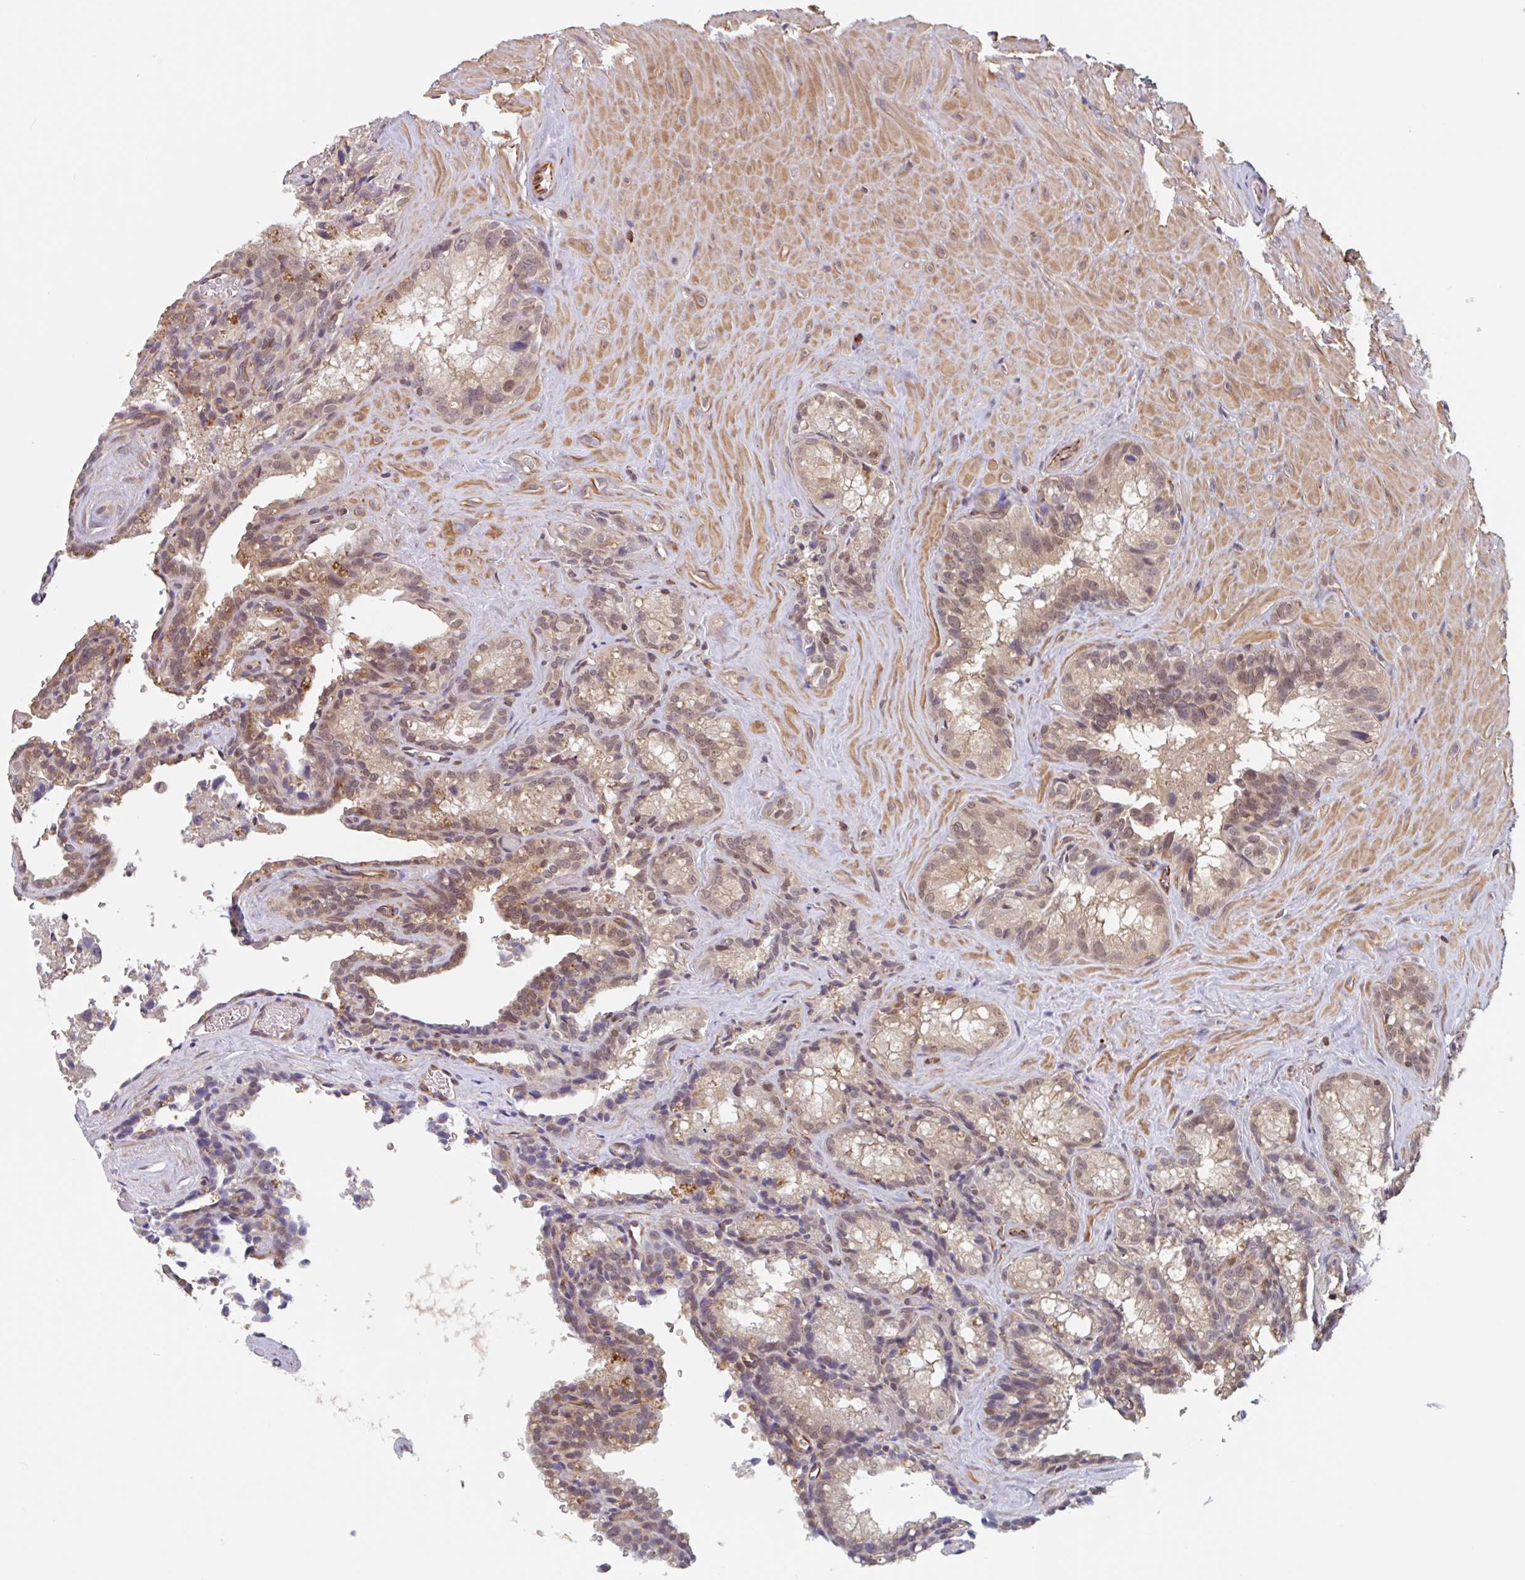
{"staining": {"intensity": "weak", "quantity": "25%-75%", "location": "nuclear"}, "tissue": "seminal vesicle", "cell_type": "Glandular cells", "image_type": "normal", "snomed": [{"axis": "morphology", "description": "Normal tissue, NOS"}, {"axis": "topography", "description": "Seminal veicle"}], "caption": "IHC of unremarkable seminal vesicle demonstrates low levels of weak nuclear staining in about 25%-75% of glandular cells.", "gene": "NUB1", "patient": {"sex": "male", "age": 47}}